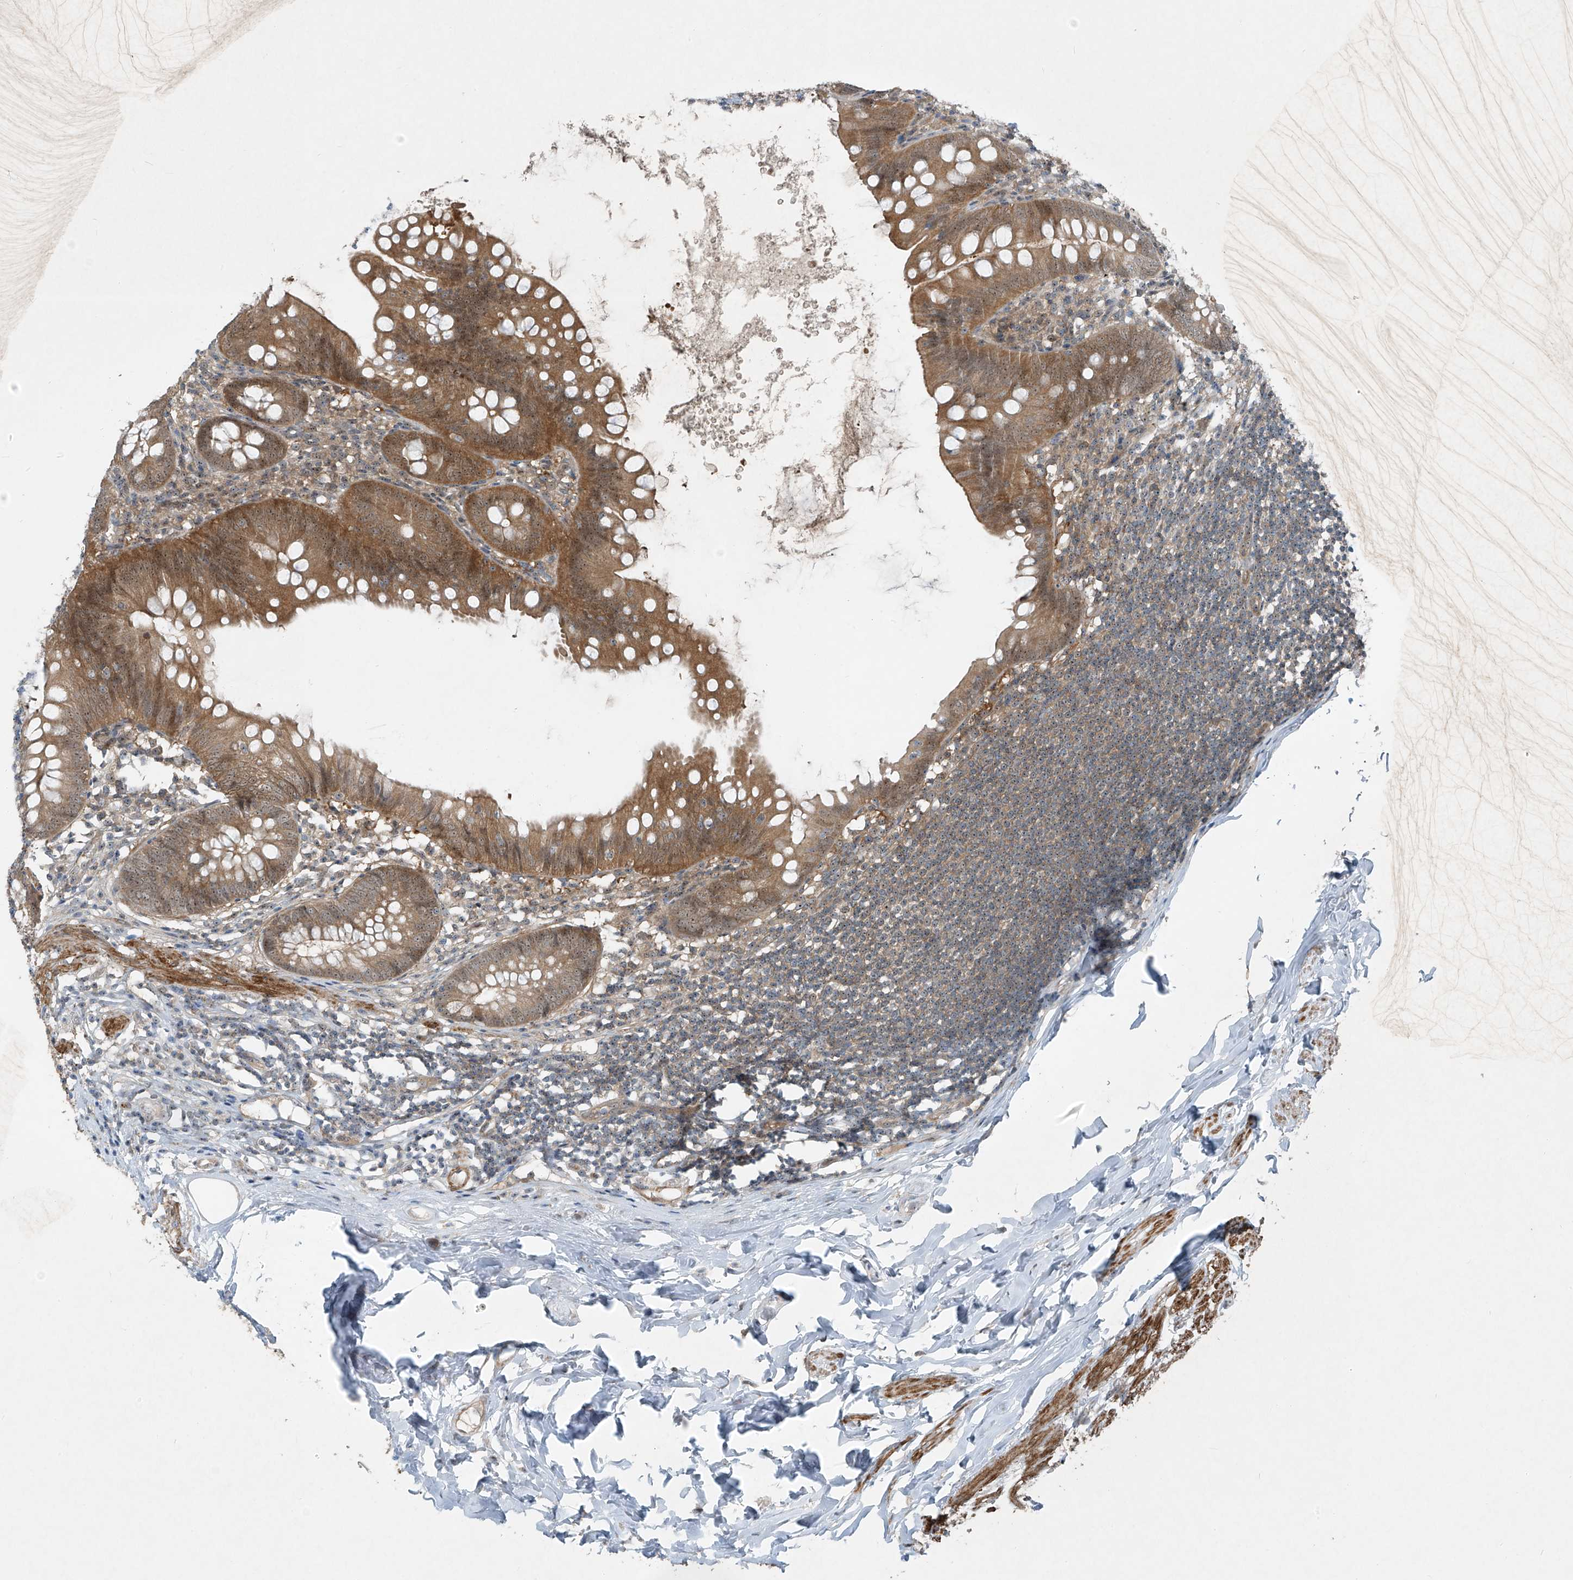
{"staining": {"intensity": "moderate", "quantity": ">75%", "location": "cytoplasmic/membranous,nuclear"}, "tissue": "appendix", "cell_type": "Glandular cells", "image_type": "normal", "snomed": [{"axis": "morphology", "description": "Normal tissue, NOS"}, {"axis": "topography", "description": "Appendix"}], "caption": "A photomicrograph showing moderate cytoplasmic/membranous,nuclear positivity in approximately >75% of glandular cells in benign appendix, as visualized by brown immunohistochemical staining.", "gene": "PPCS", "patient": {"sex": "female", "age": 62}}